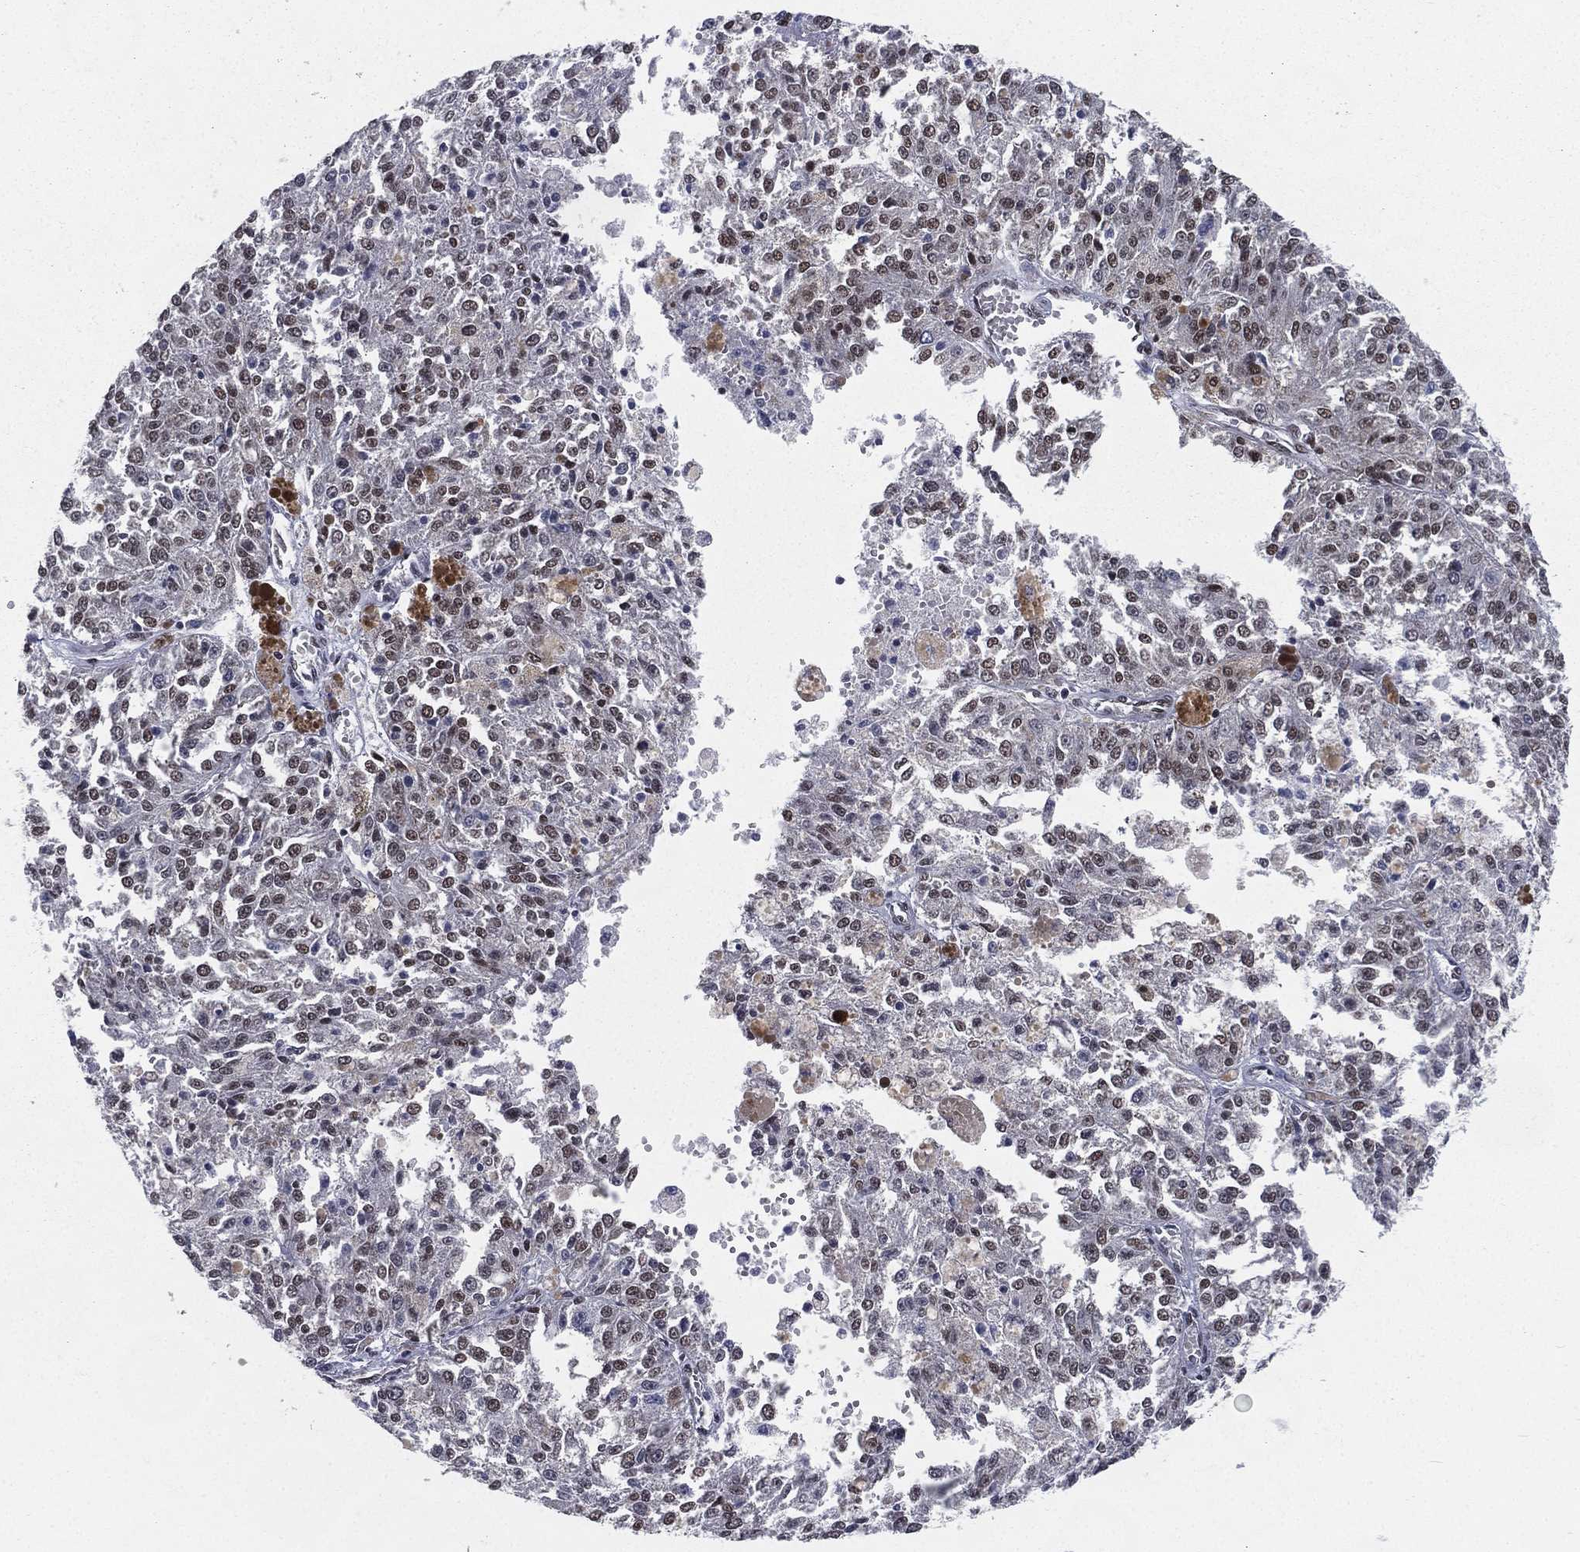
{"staining": {"intensity": "strong", "quantity": "25%-75%", "location": "nuclear"}, "tissue": "melanoma", "cell_type": "Tumor cells", "image_type": "cancer", "snomed": [{"axis": "morphology", "description": "Malignant melanoma, Metastatic site"}, {"axis": "topography", "description": "Lymph node"}], "caption": "The histopathology image reveals immunohistochemical staining of malignant melanoma (metastatic site). There is strong nuclear staining is identified in approximately 25%-75% of tumor cells.", "gene": "FUBP3", "patient": {"sex": "female", "age": 64}}